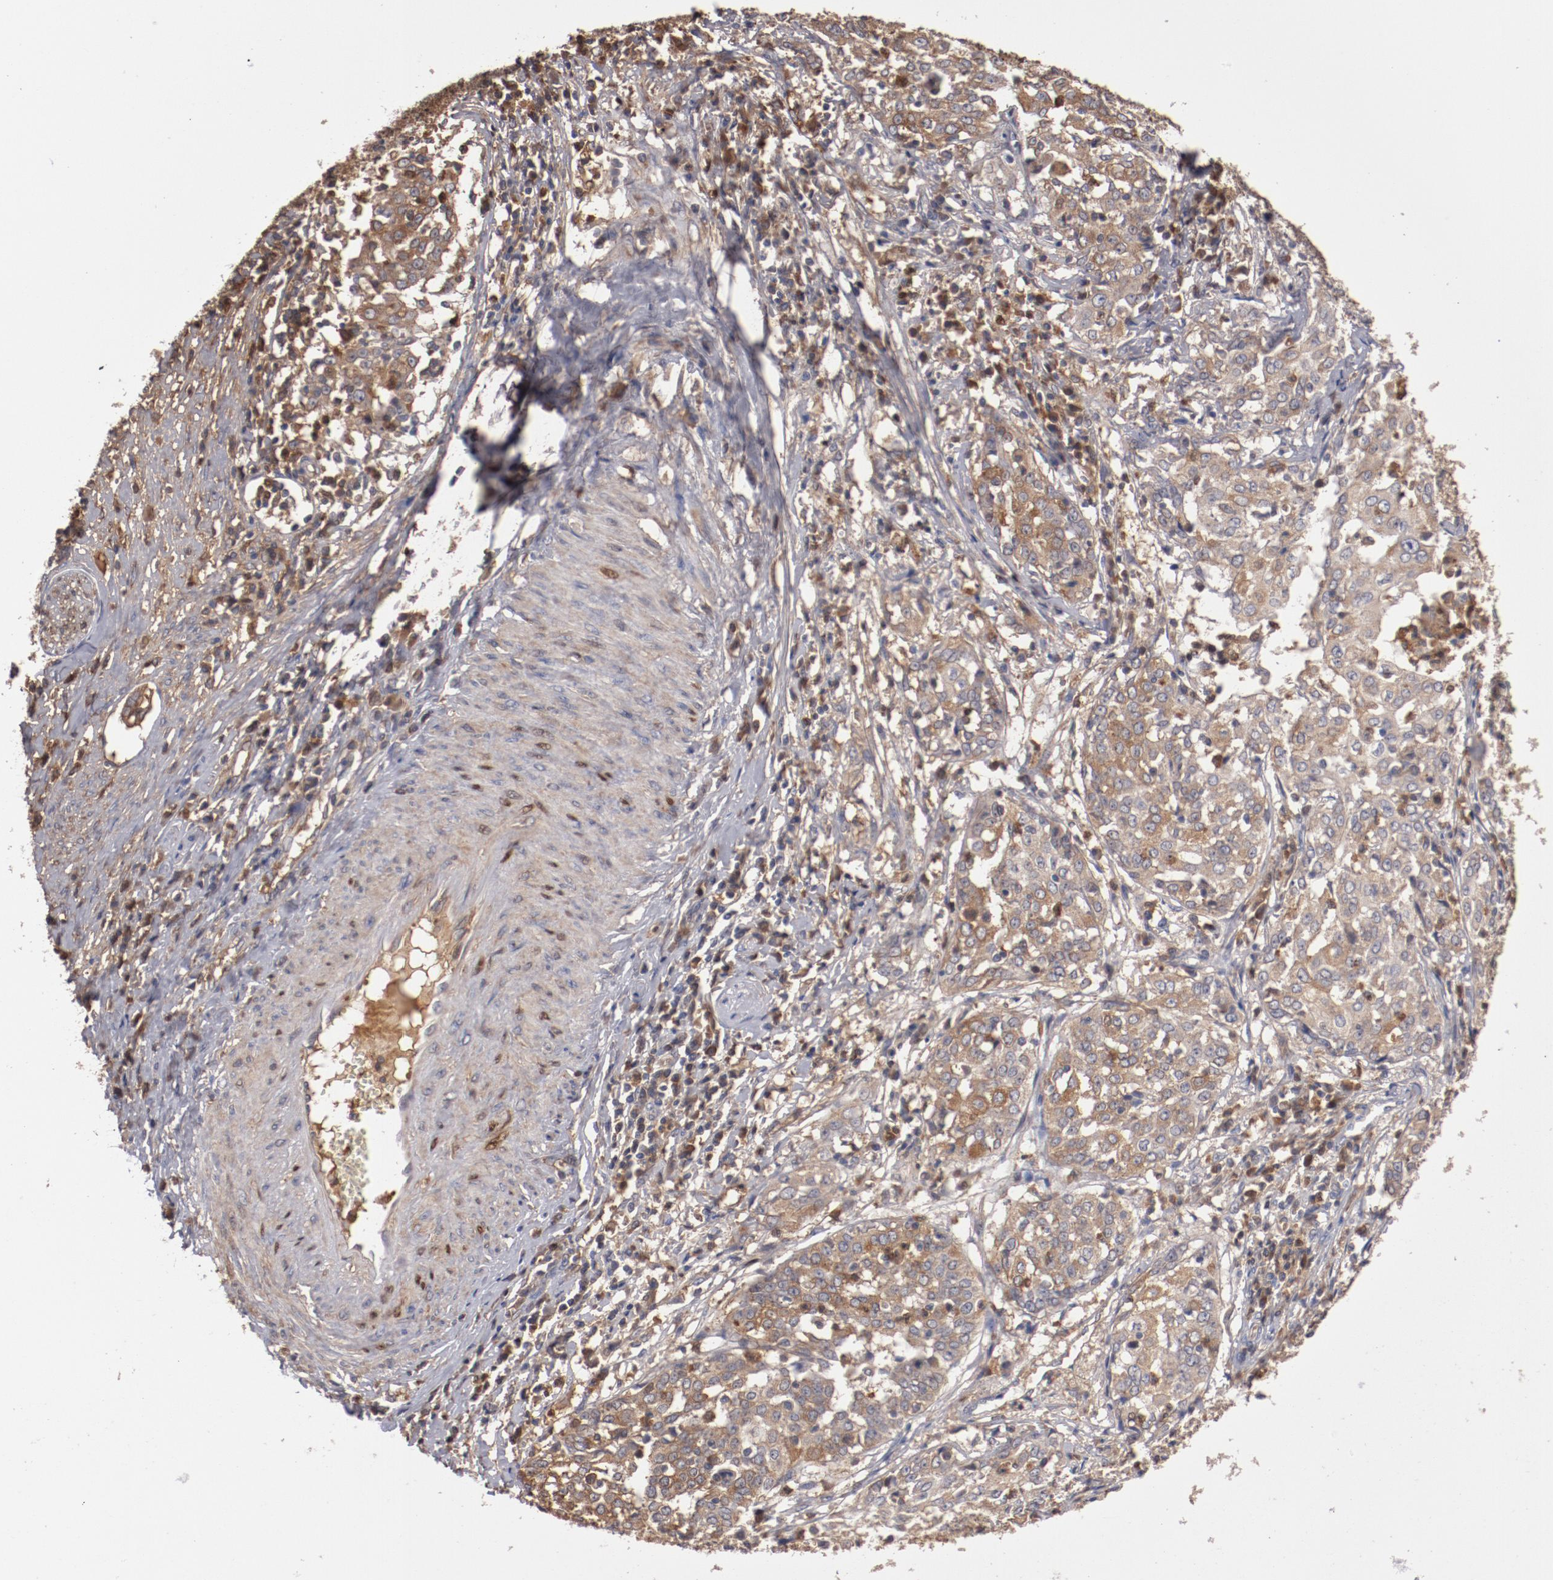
{"staining": {"intensity": "moderate", "quantity": ">75%", "location": "cytoplasmic/membranous"}, "tissue": "cervical cancer", "cell_type": "Tumor cells", "image_type": "cancer", "snomed": [{"axis": "morphology", "description": "Squamous cell carcinoma, NOS"}, {"axis": "topography", "description": "Cervix"}], "caption": "Human cervical cancer stained with a brown dye displays moderate cytoplasmic/membranous positive positivity in approximately >75% of tumor cells.", "gene": "SERPINA7", "patient": {"sex": "female", "age": 39}}